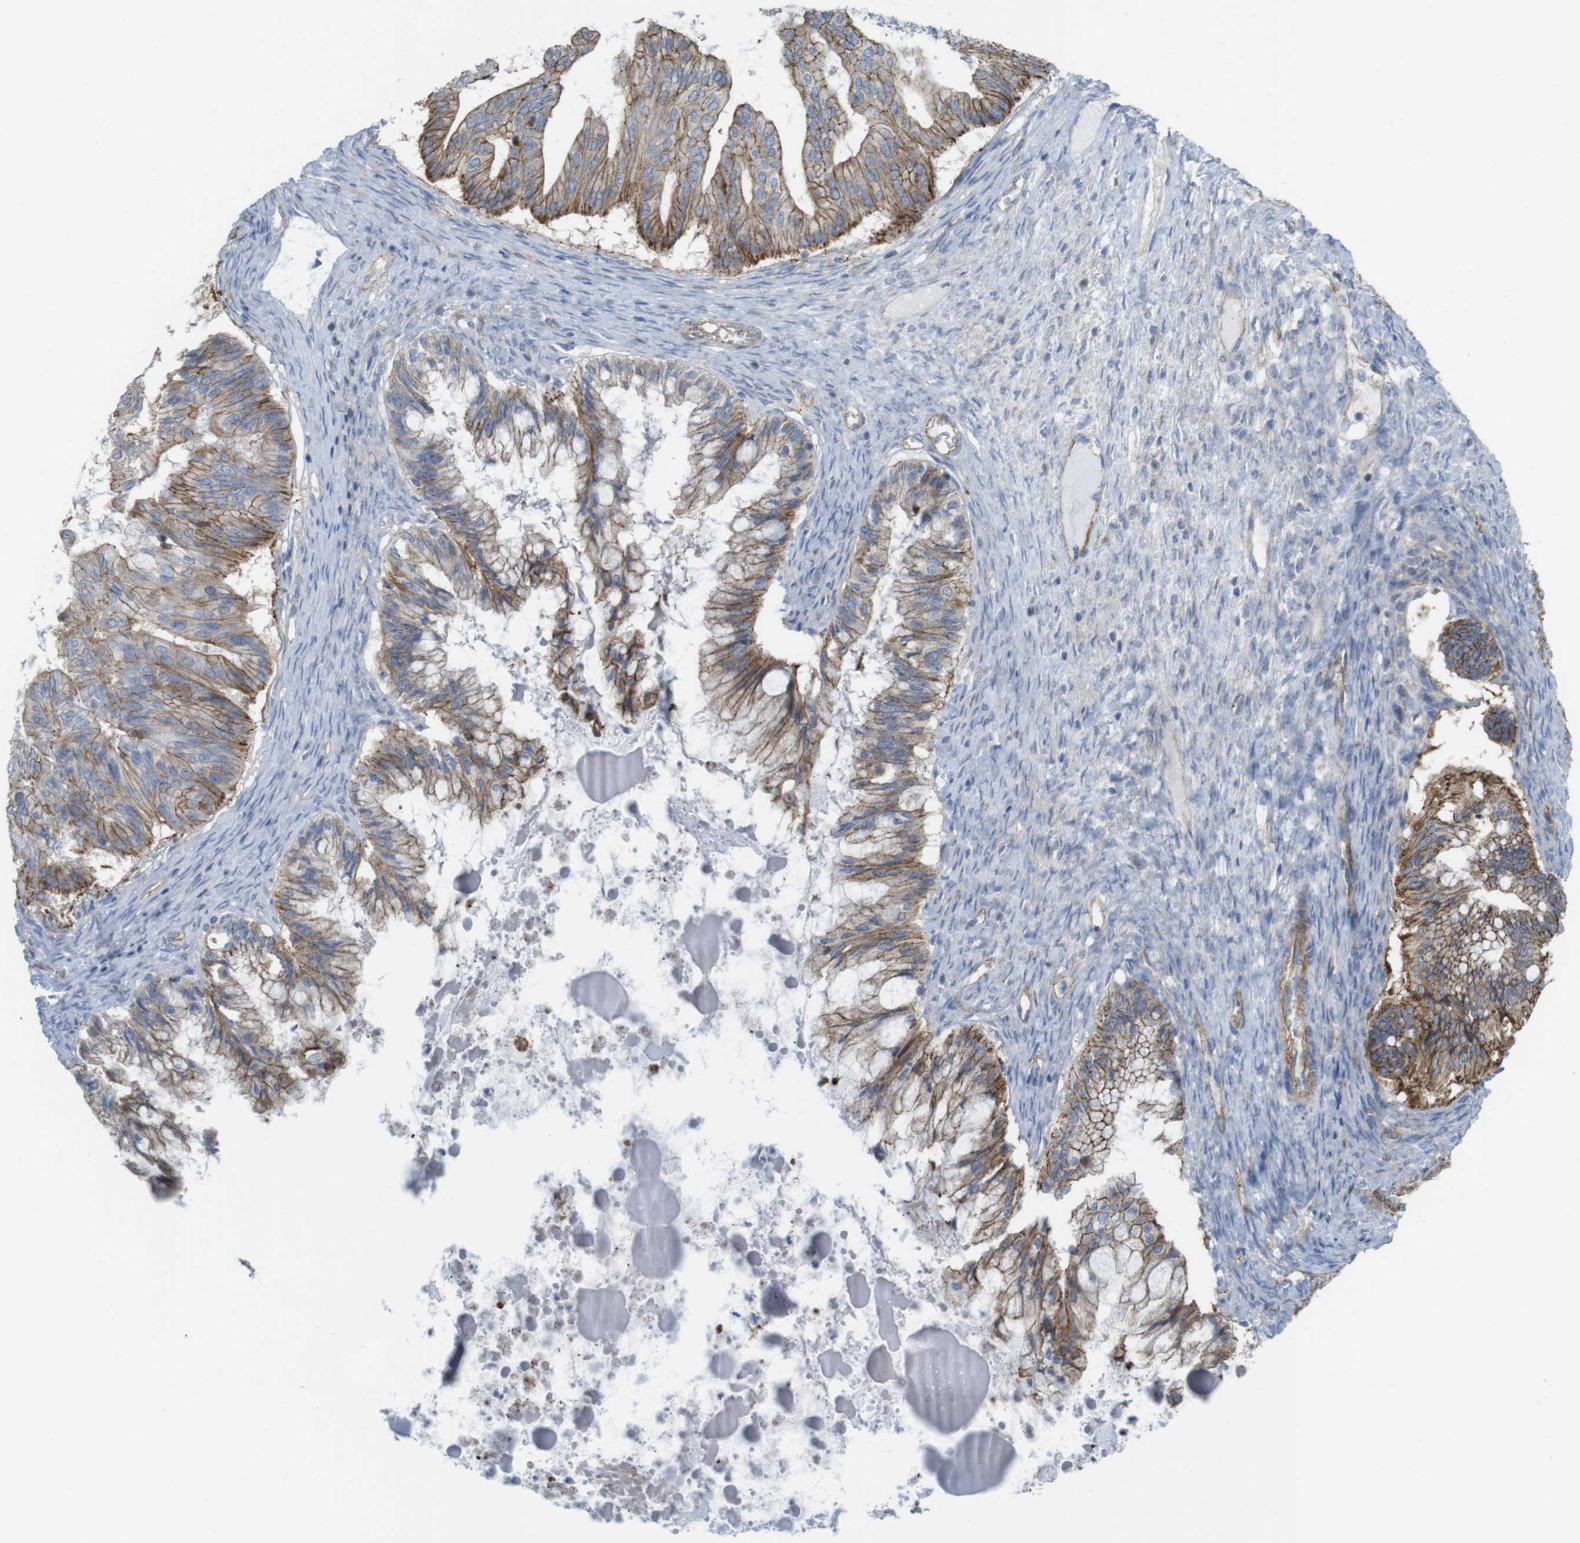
{"staining": {"intensity": "moderate", "quantity": ">75%", "location": "cytoplasmic/membranous"}, "tissue": "ovarian cancer", "cell_type": "Tumor cells", "image_type": "cancer", "snomed": [{"axis": "morphology", "description": "Cystadenocarcinoma, mucinous, NOS"}, {"axis": "topography", "description": "Ovary"}], "caption": "Immunohistochemical staining of mucinous cystadenocarcinoma (ovarian) reveals medium levels of moderate cytoplasmic/membranous protein staining in approximately >75% of tumor cells.", "gene": "PREX2", "patient": {"sex": "female", "age": 57}}